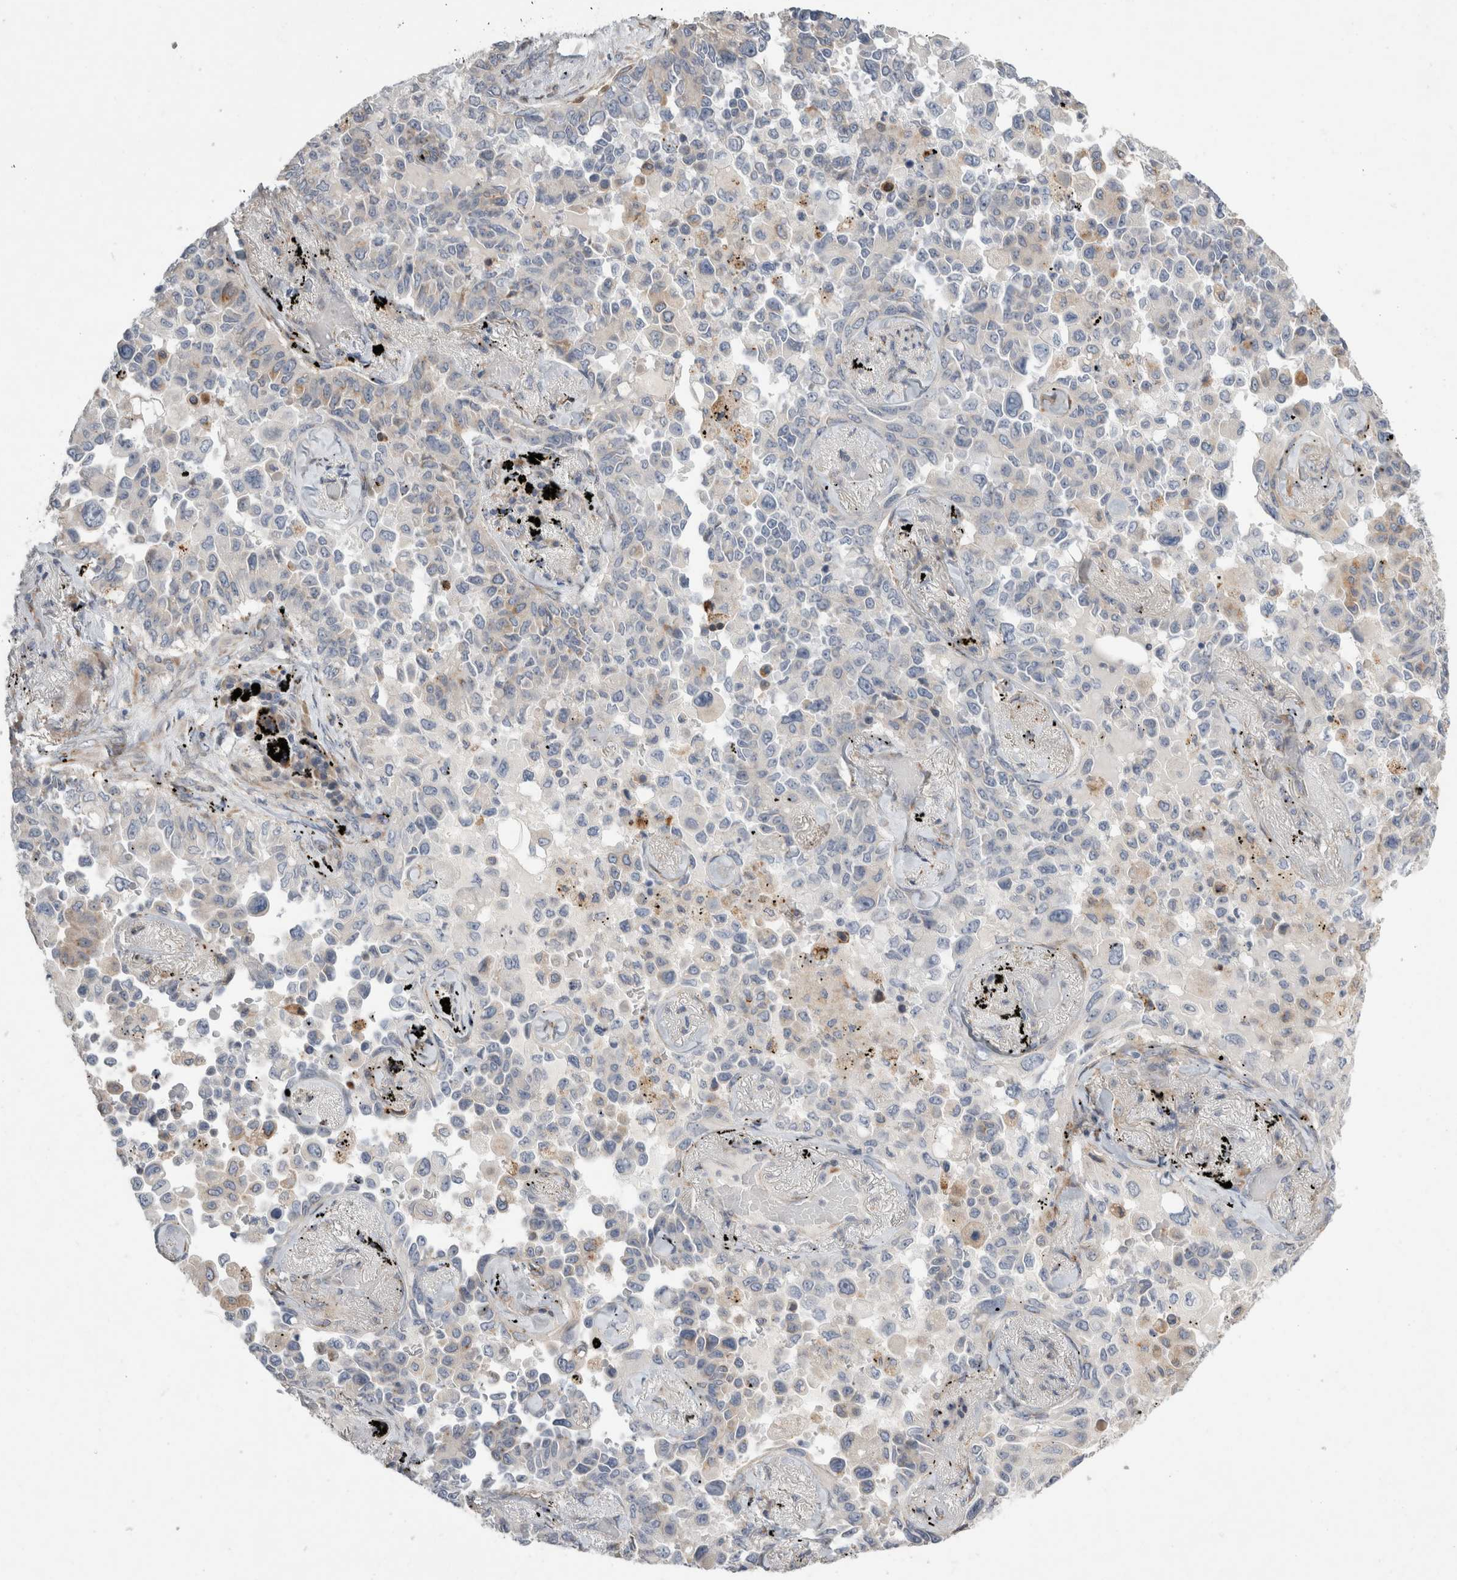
{"staining": {"intensity": "weak", "quantity": "<25%", "location": "cytoplasmic/membranous"}, "tissue": "lung cancer", "cell_type": "Tumor cells", "image_type": "cancer", "snomed": [{"axis": "morphology", "description": "Adenocarcinoma, NOS"}, {"axis": "topography", "description": "Lung"}], "caption": "IHC micrograph of human lung cancer stained for a protein (brown), which exhibits no expression in tumor cells.", "gene": "TRMT9B", "patient": {"sex": "female", "age": 67}}